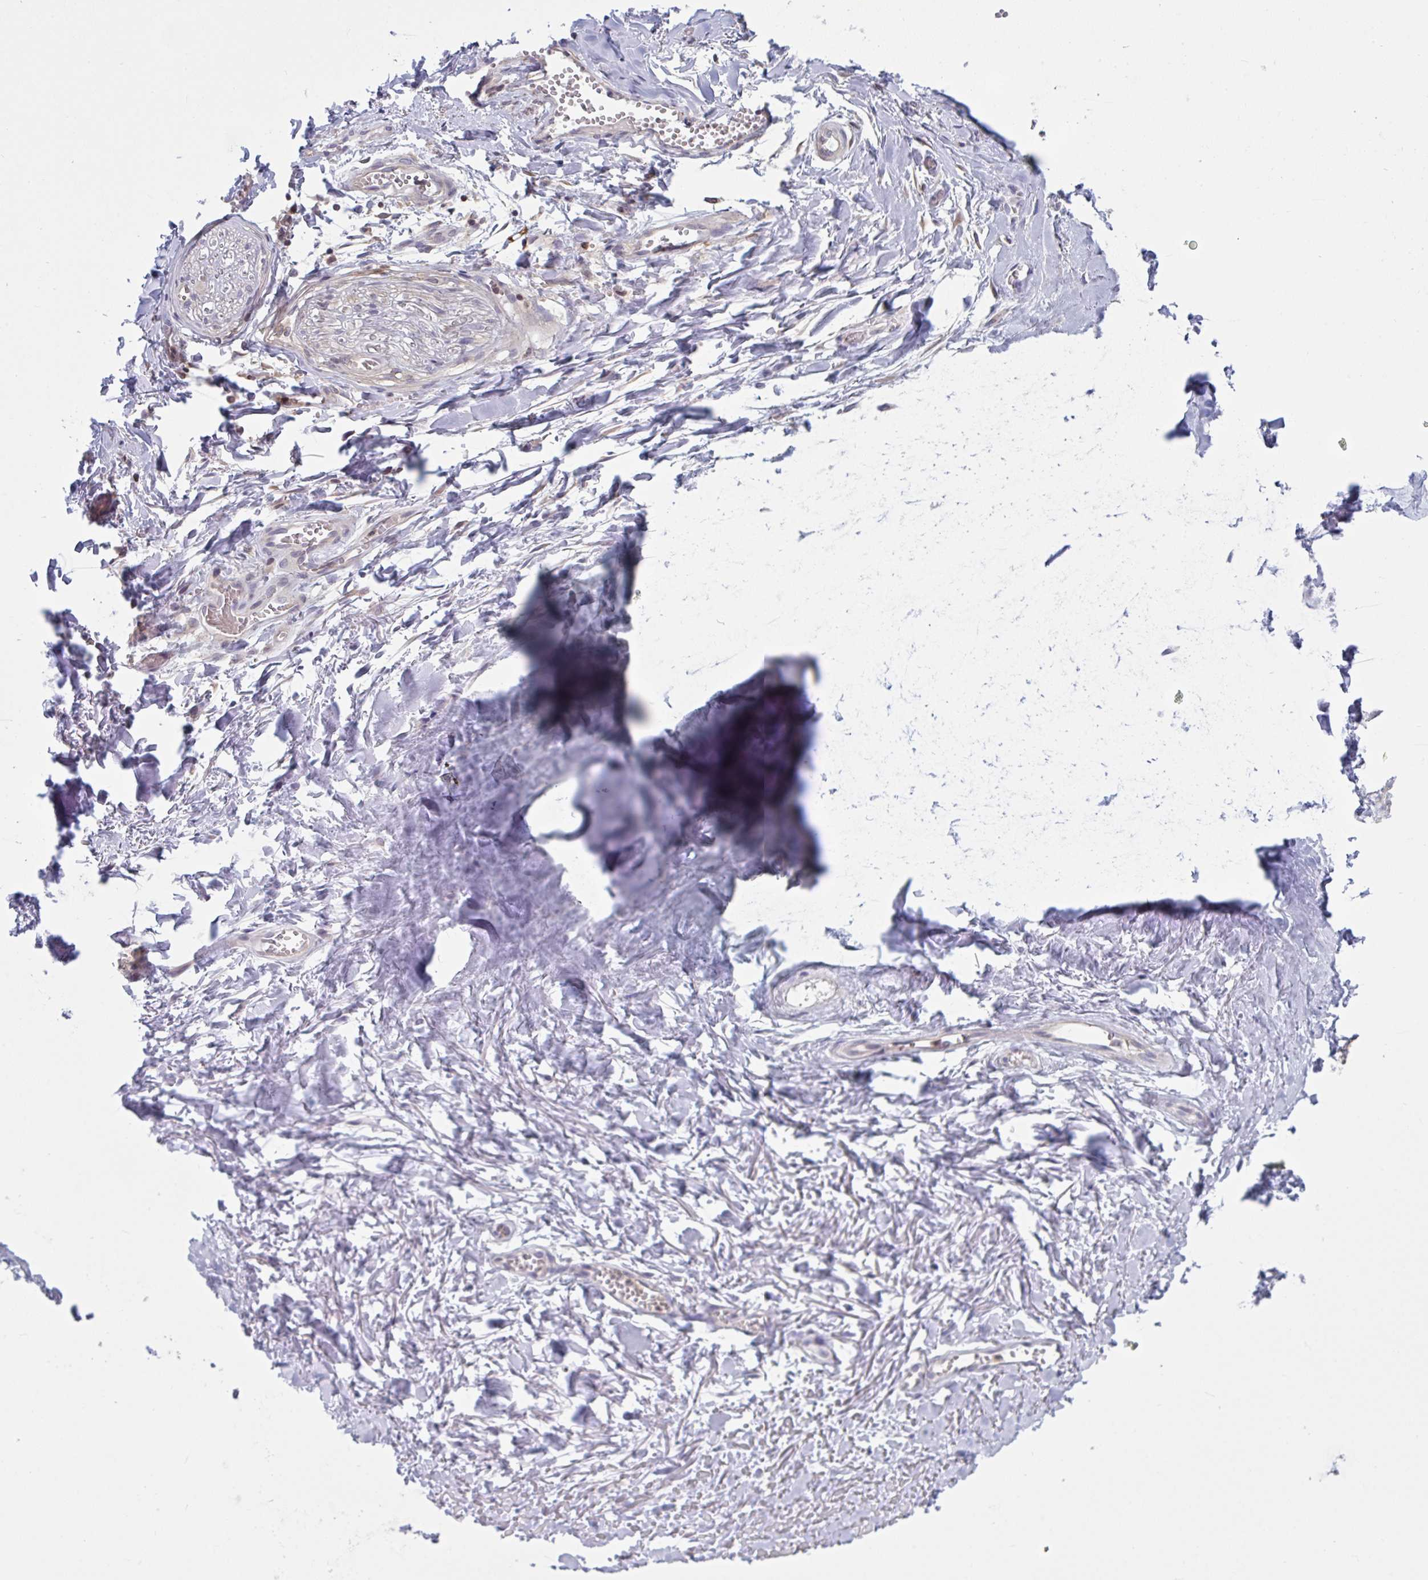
{"staining": {"intensity": "negative", "quantity": "none", "location": "none"}, "tissue": "soft tissue", "cell_type": "Chondrocytes", "image_type": "normal", "snomed": [{"axis": "morphology", "description": "Normal tissue, NOS"}, {"axis": "topography", "description": "Cartilage tissue"}, {"axis": "topography", "description": "Nasopharynx"}, {"axis": "topography", "description": "Thyroid gland"}], "caption": "IHC micrograph of benign human soft tissue stained for a protein (brown), which demonstrates no expression in chondrocytes.", "gene": "TANK", "patient": {"sex": "male", "age": 63}}